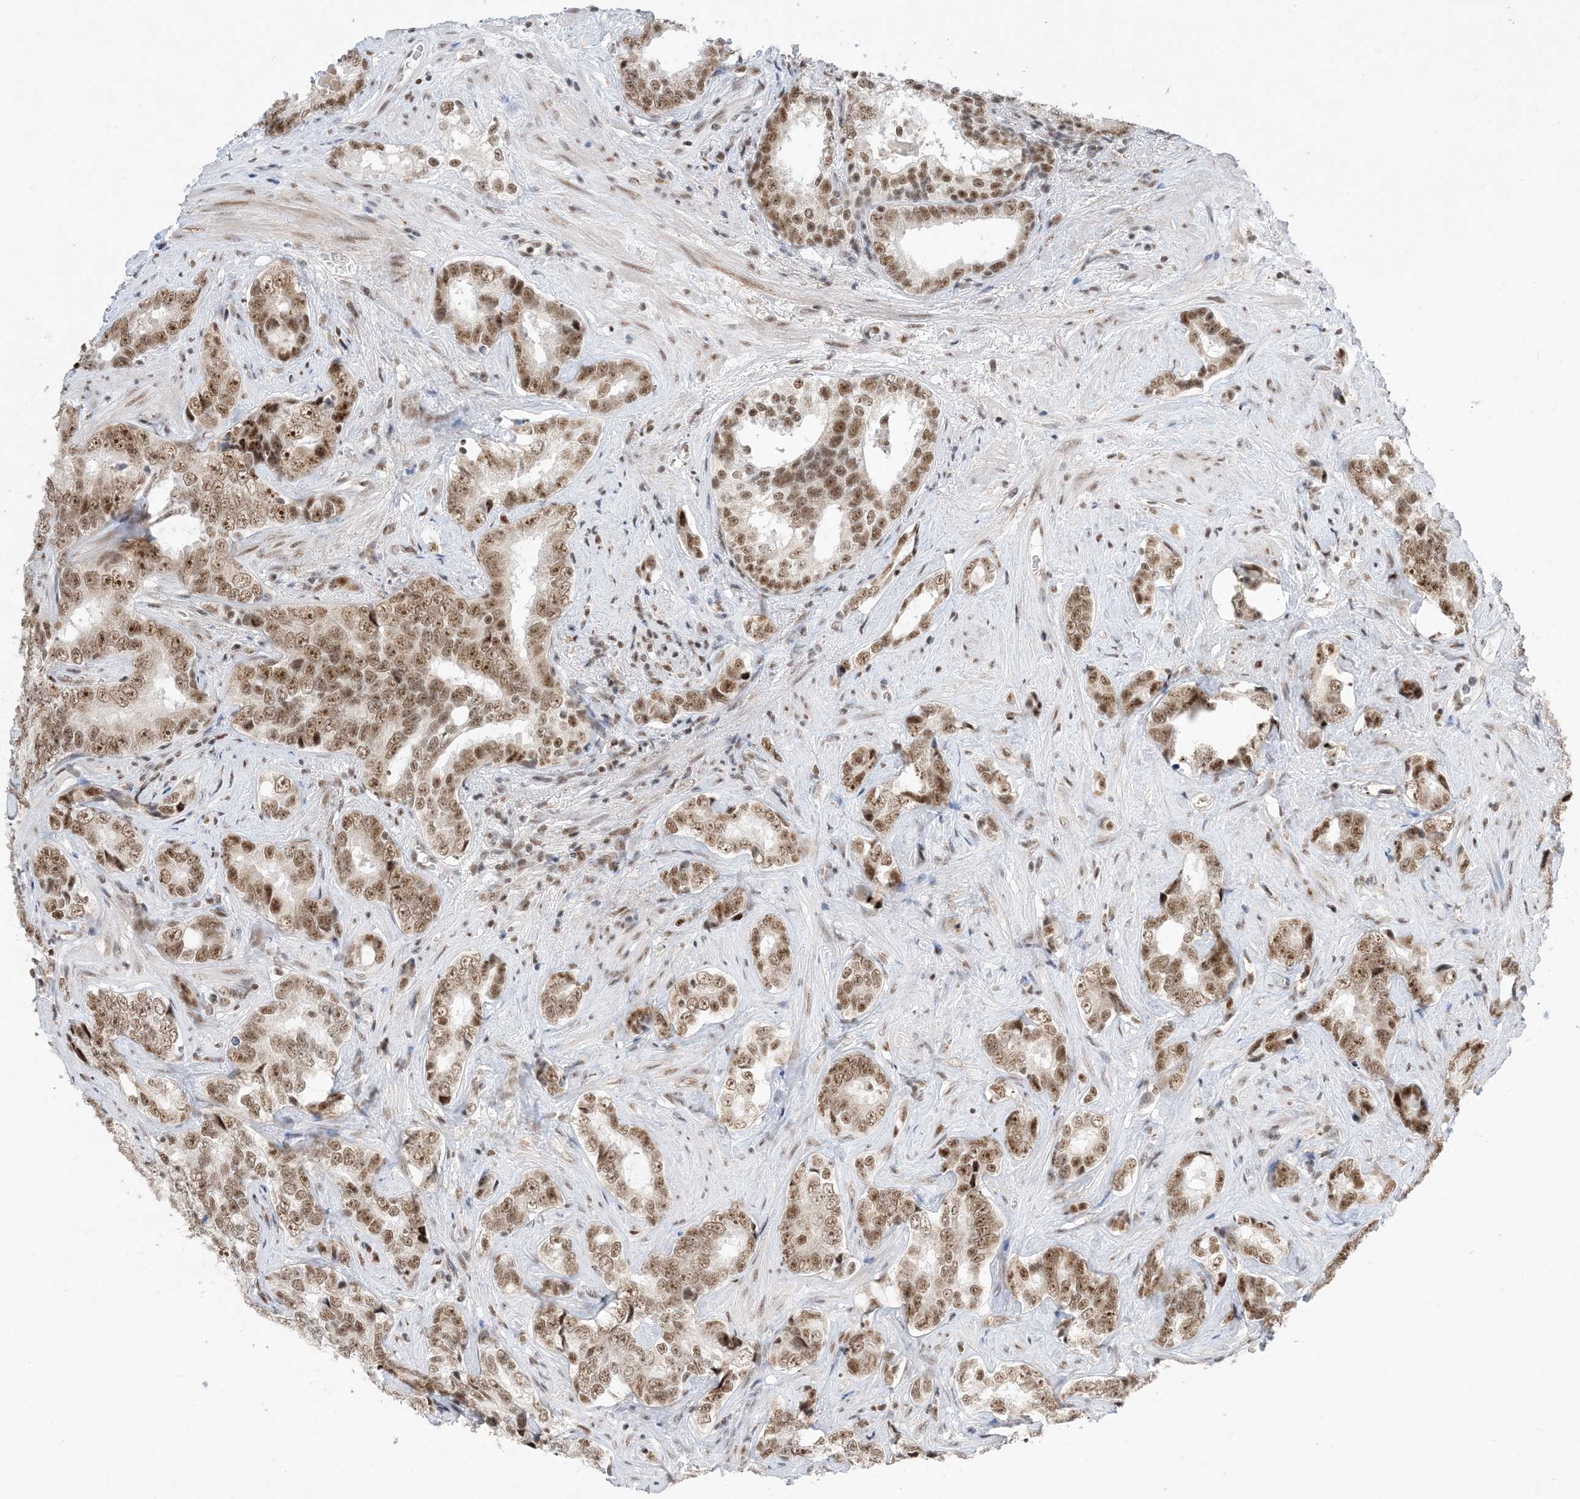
{"staining": {"intensity": "moderate", "quantity": ">75%", "location": "cytoplasmic/membranous,nuclear"}, "tissue": "prostate cancer", "cell_type": "Tumor cells", "image_type": "cancer", "snomed": [{"axis": "morphology", "description": "Adenocarcinoma, High grade"}, {"axis": "topography", "description": "Prostate"}], "caption": "Protein staining reveals moderate cytoplasmic/membranous and nuclear staining in about >75% of tumor cells in adenocarcinoma (high-grade) (prostate).", "gene": "SF3A3", "patient": {"sex": "male", "age": 66}}